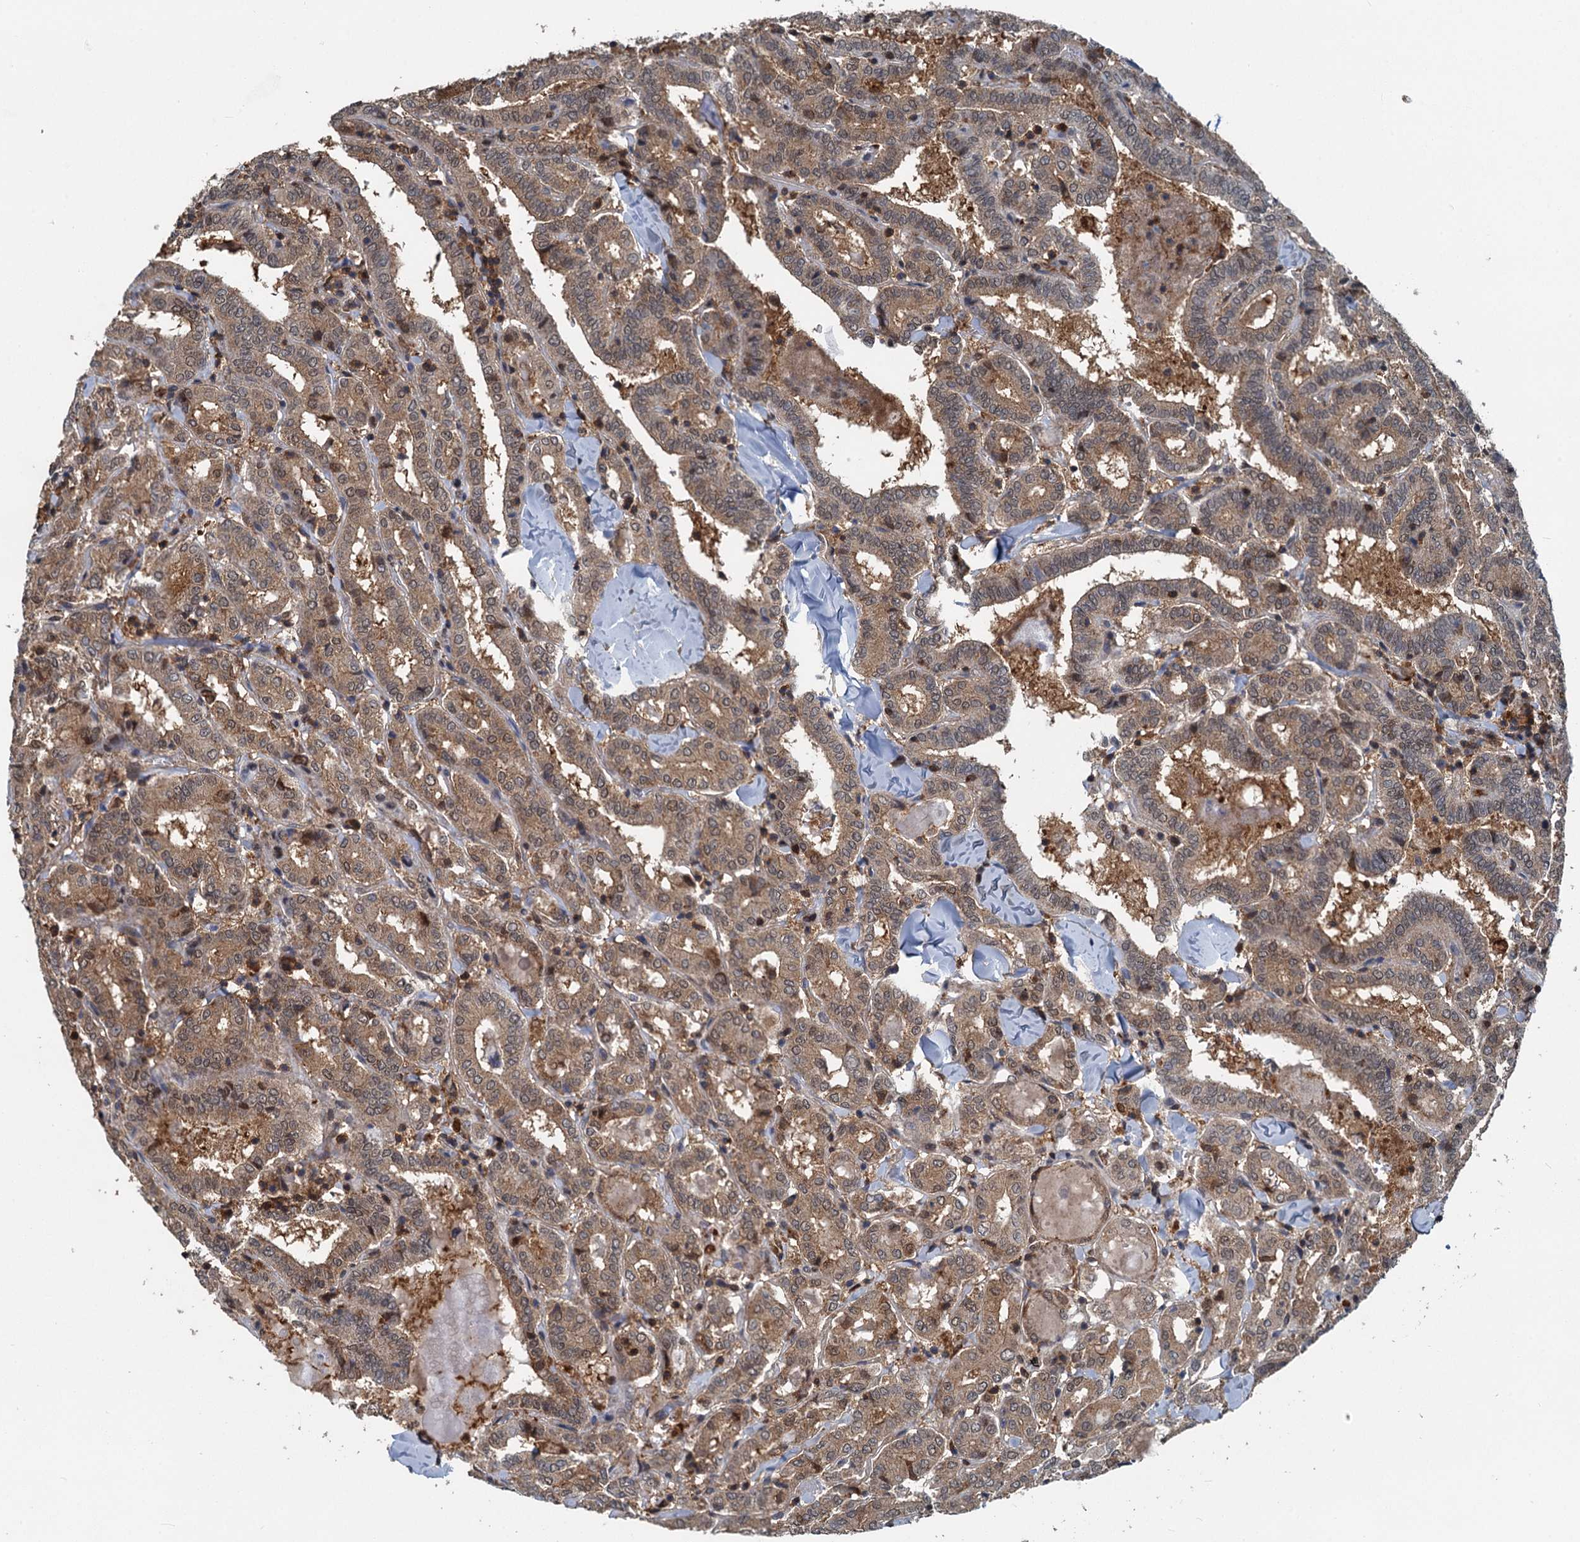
{"staining": {"intensity": "weak", "quantity": ">75%", "location": "cytoplasmic/membranous,nuclear"}, "tissue": "thyroid cancer", "cell_type": "Tumor cells", "image_type": "cancer", "snomed": [{"axis": "morphology", "description": "Papillary adenocarcinoma, NOS"}, {"axis": "topography", "description": "Thyroid gland"}], "caption": "Thyroid papillary adenocarcinoma tissue displays weak cytoplasmic/membranous and nuclear staining in about >75% of tumor cells, visualized by immunohistochemistry.", "gene": "GPI", "patient": {"sex": "female", "age": 72}}